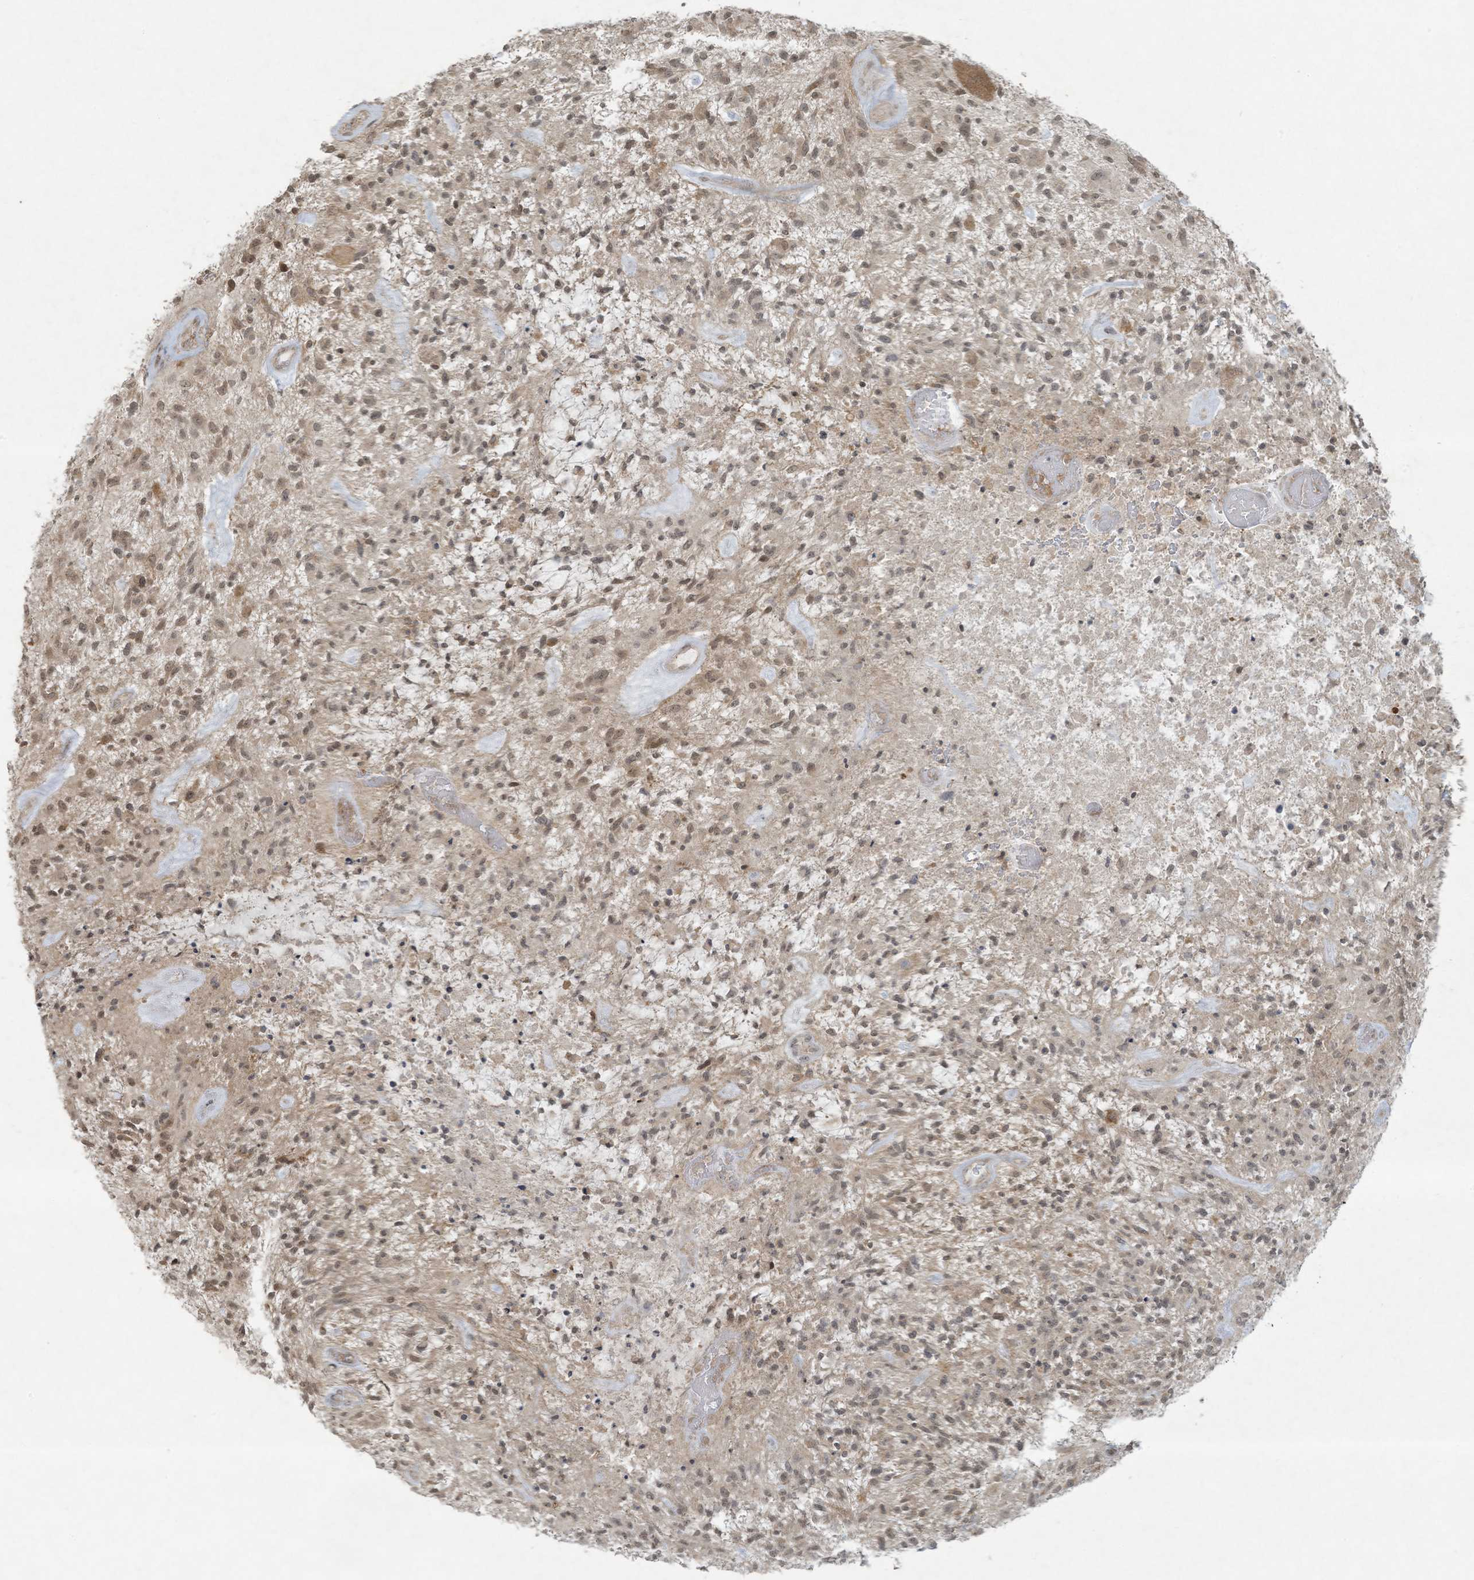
{"staining": {"intensity": "weak", "quantity": ">75%", "location": "nuclear"}, "tissue": "glioma", "cell_type": "Tumor cells", "image_type": "cancer", "snomed": [{"axis": "morphology", "description": "Glioma, malignant, High grade"}, {"axis": "topography", "description": "Brain"}], "caption": "Malignant glioma (high-grade) stained for a protein reveals weak nuclear positivity in tumor cells. Immunohistochemistry (ihc) stains the protein of interest in brown and the nuclei are stained blue.", "gene": "ZNF263", "patient": {"sex": "male", "age": 47}}